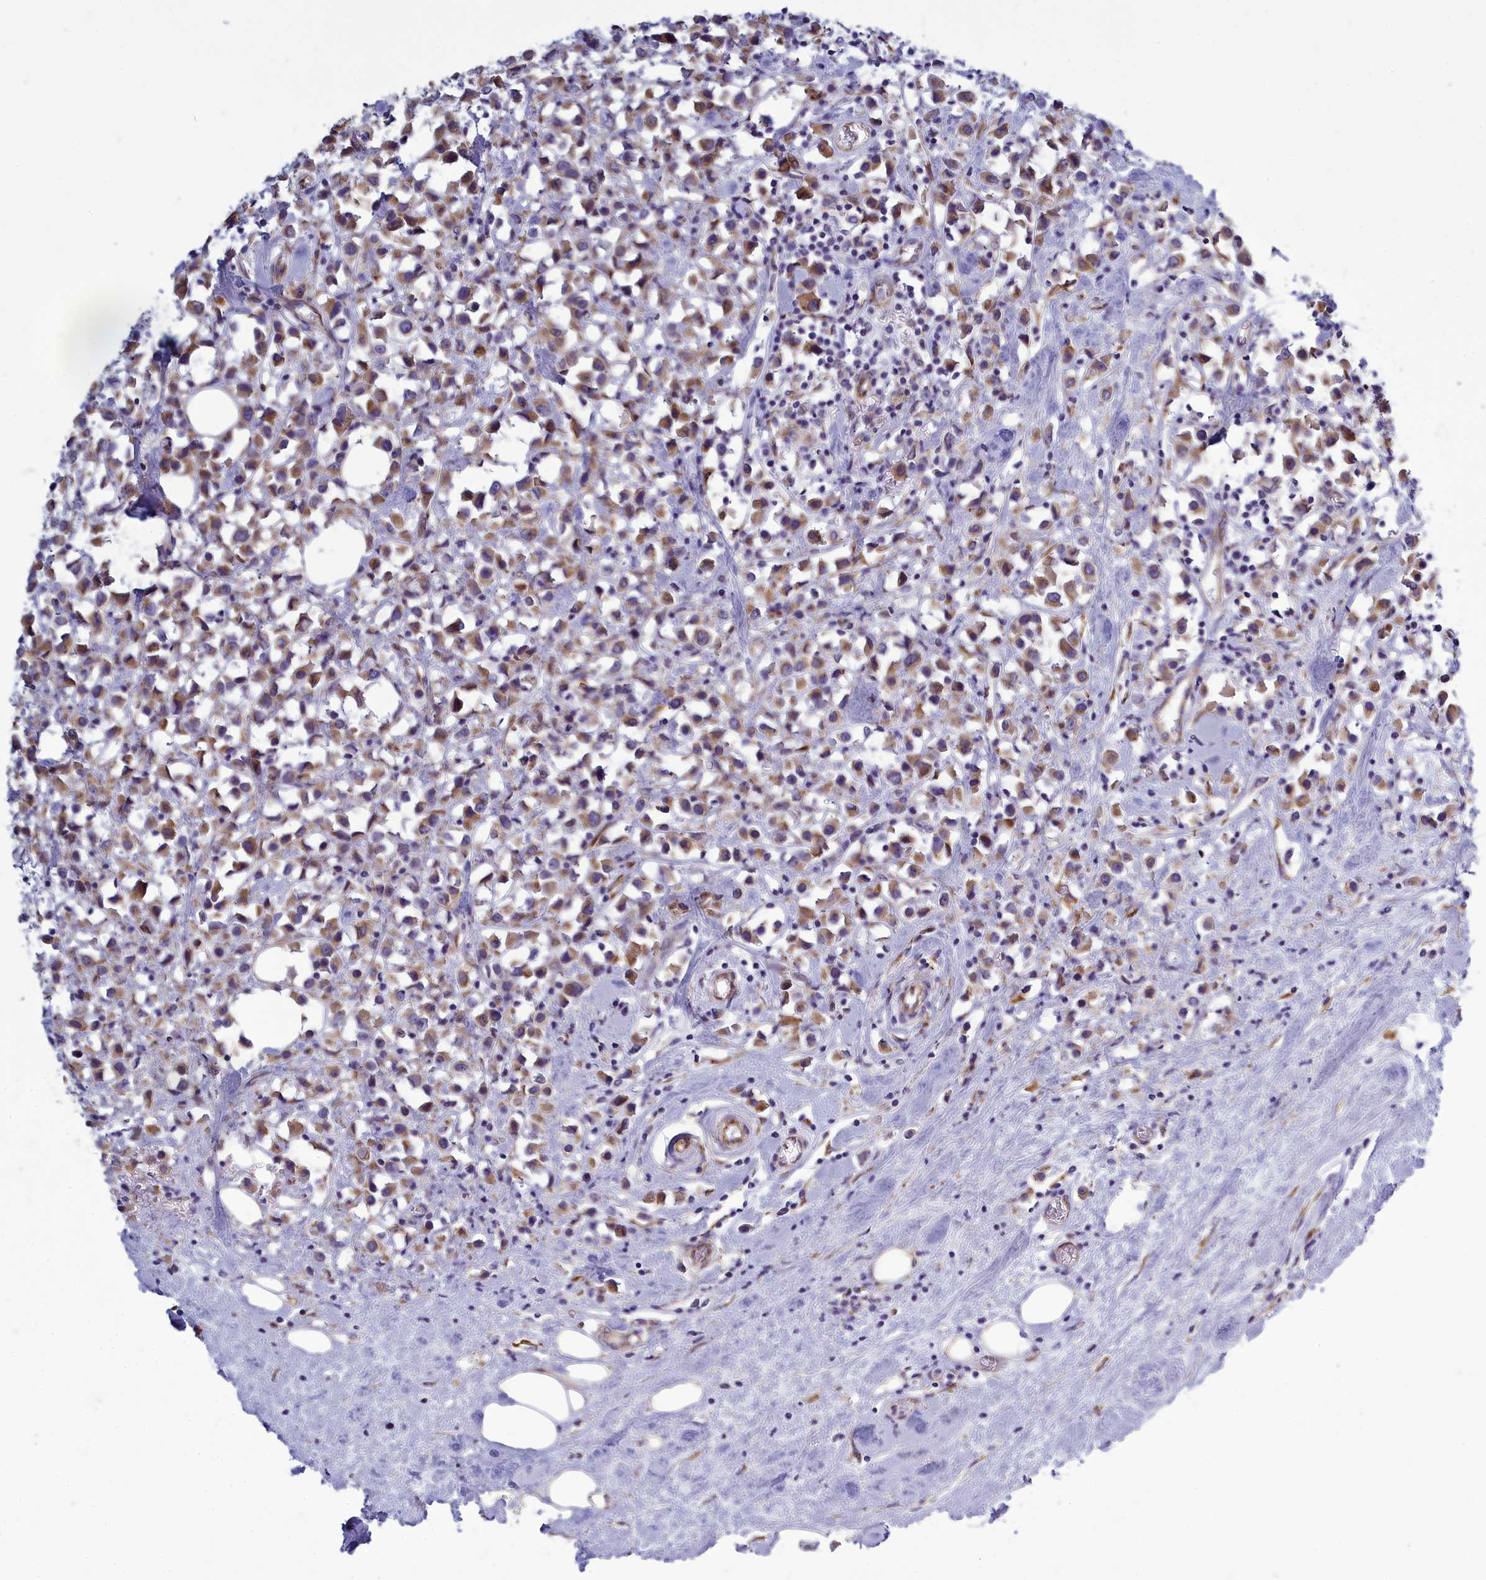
{"staining": {"intensity": "moderate", "quantity": ">75%", "location": "cytoplasmic/membranous"}, "tissue": "breast cancer", "cell_type": "Tumor cells", "image_type": "cancer", "snomed": [{"axis": "morphology", "description": "Duct carcinoma"}, {"axis": "topography", "description": "Breast"}], "caption": "Brown immunohistochemical staining in breast cancer (intraductal carcinoma) shows moderate cytoplasmic/membranous expression in approximately >75% of tumor cells.", "gene": "CENATAC", "patient": {"sex": "female", "age": 61}}